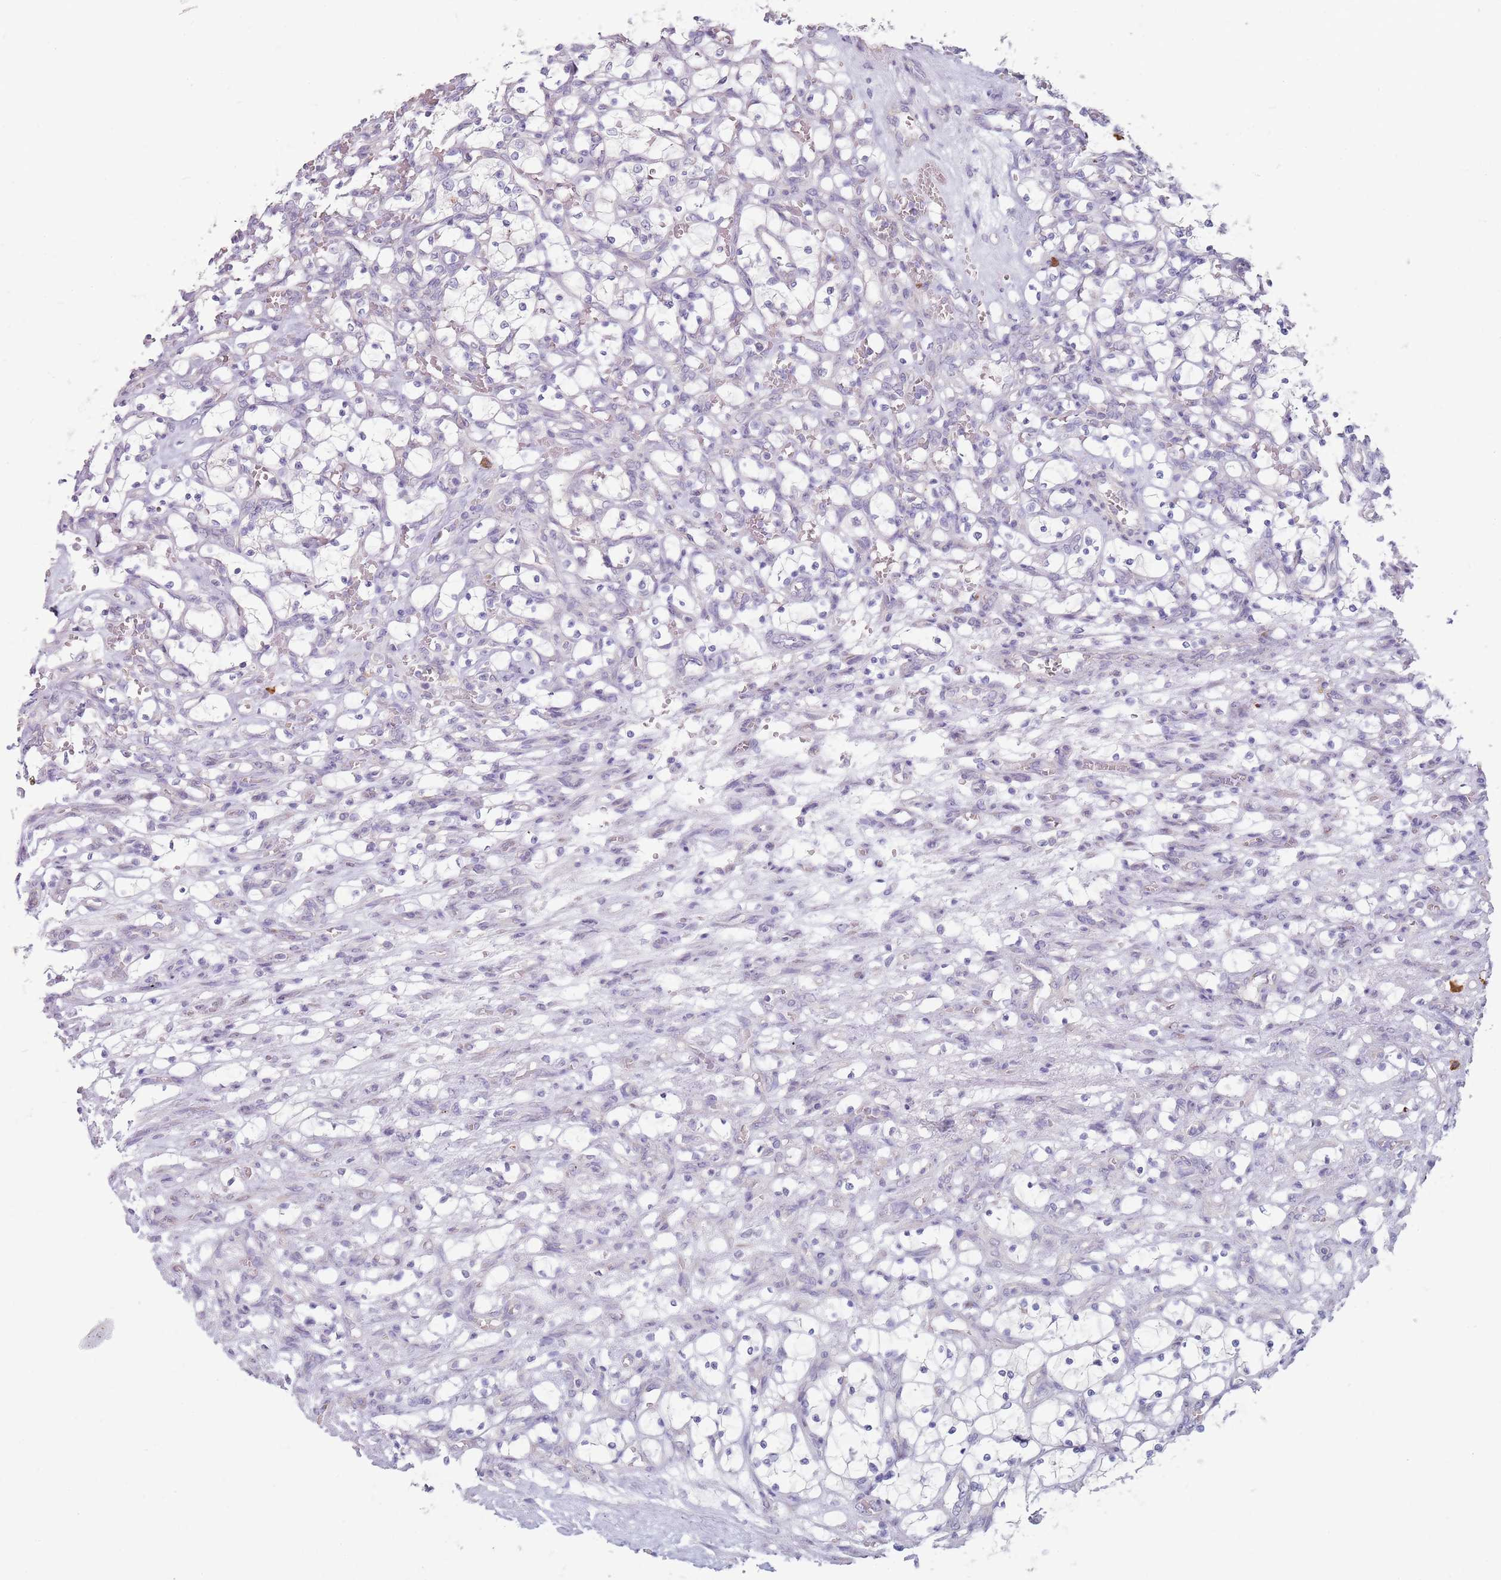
{"staining": {"intensity": "negative", "quantity": "none", "location": "none"}, "tissue": "renal cancer", "cell_type": "Tumor cells", "image_type": "cancer", "snomed": [{"axis": "morphology", "description": "Adenocarcinoma, NOS"}, {"axis": "topography", "description": "Kidney"}], "caption": "Tumor cells show no significant staining in renal cancer.", "gene": "DXO", "patient": {"sex": "female", "age": 69}}